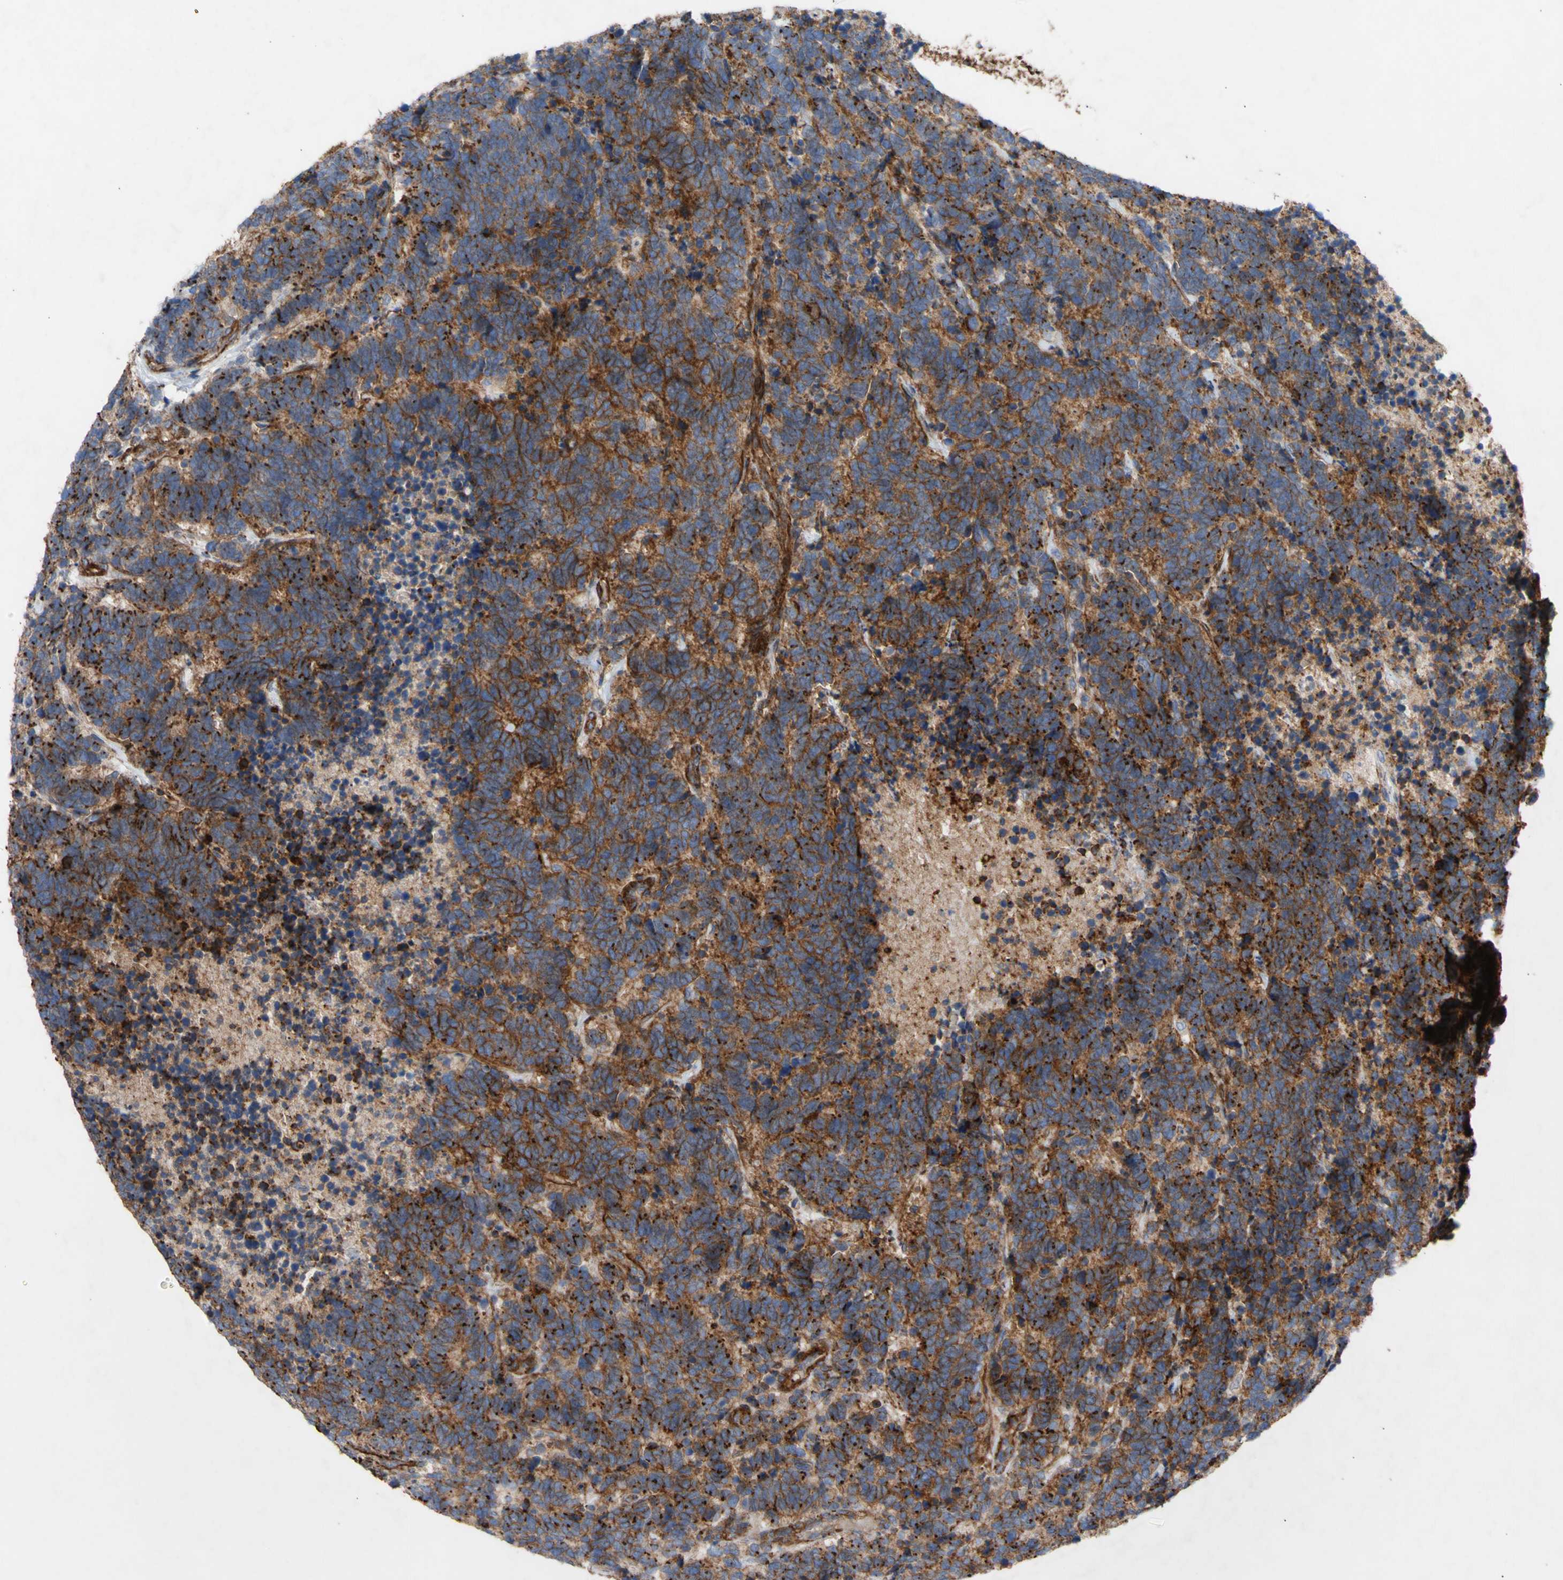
{"staining": {"intensity": "strong", "quantity": ">75%", "location": "cytoplasmic/membranous"}, "tissue": "carcinoid", "cell_type": "Tumor cells", "image_type": "cancer", "snomed": [{"axis": "morphology", "description": "Carcinoma, NOS"}, {"axis": "morphology", "description": "Carcinoid, malignant, NOS"}, {"axis": "topography", "description": "Urinary bladder"}], "caption": "The immunohistochemical stain highlights strong cytoplasmic/membranous positivity in tumor cells of malignant carcinoid tissue. (brown staining indicates protein expression, while blue staining denotes nuclei).", "gene": "ATP2A3", "patient": {"sex": "male", "age": 57}}